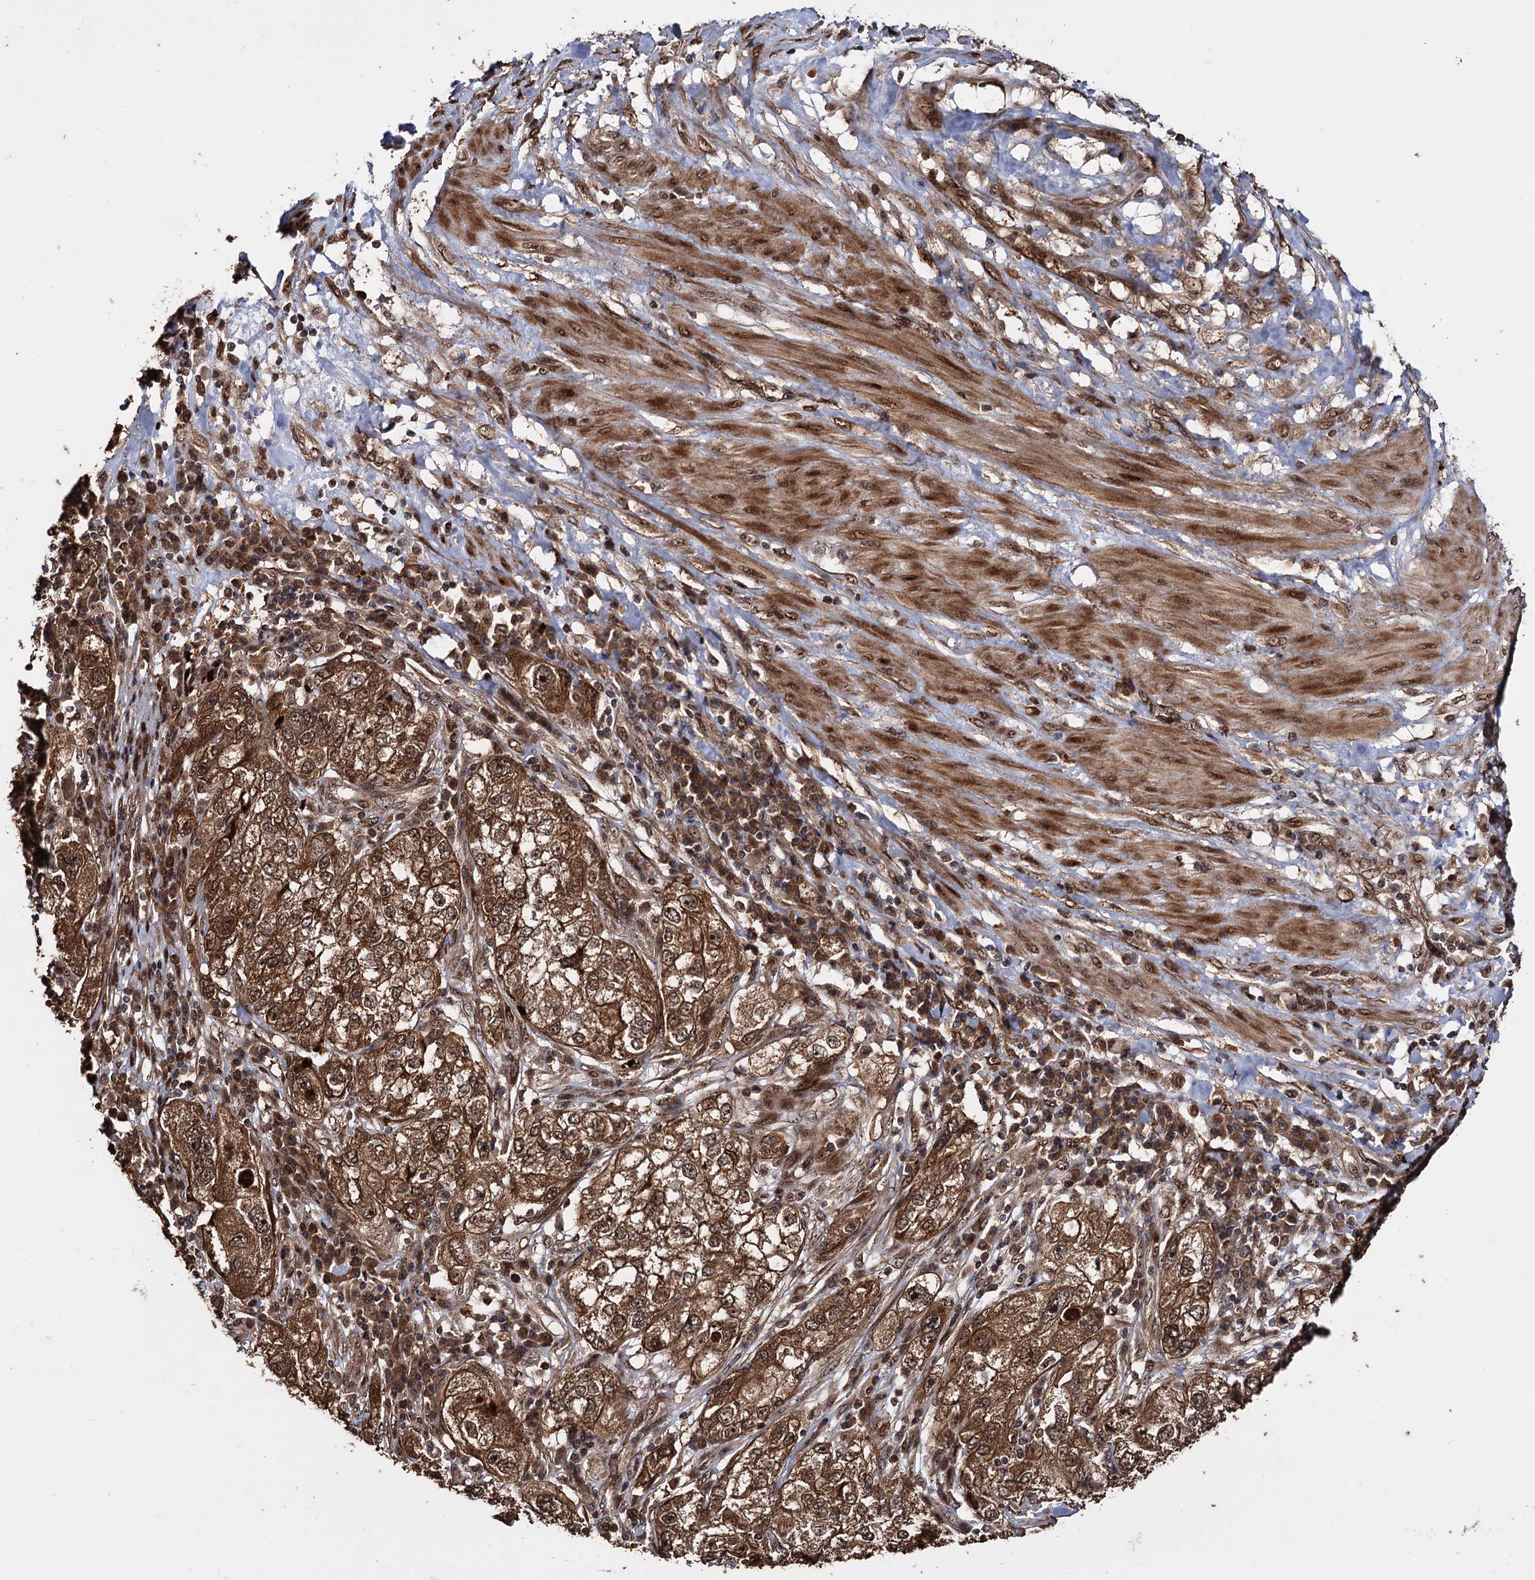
{"staining": {"intensity": "strong", "quantity": ">75%", "location": "cytoplasmic/membranous,nuclear"}, "tissue": "endometrial cancer", "cell_type": "Tumor cells", "image_type": "cancer", "snomed": [{"axis": "morphology", "description": "Adenocarcinoma, NOS"}, {"axis": "topography", "description": "Endometrium"}], "caption": "Human adenocarcinoma (endometrial) stained with a protein marker exhibits strong staining in tumor cells.", "gene": "PIGB", "patient": {"sex": "female", "age": 49}}